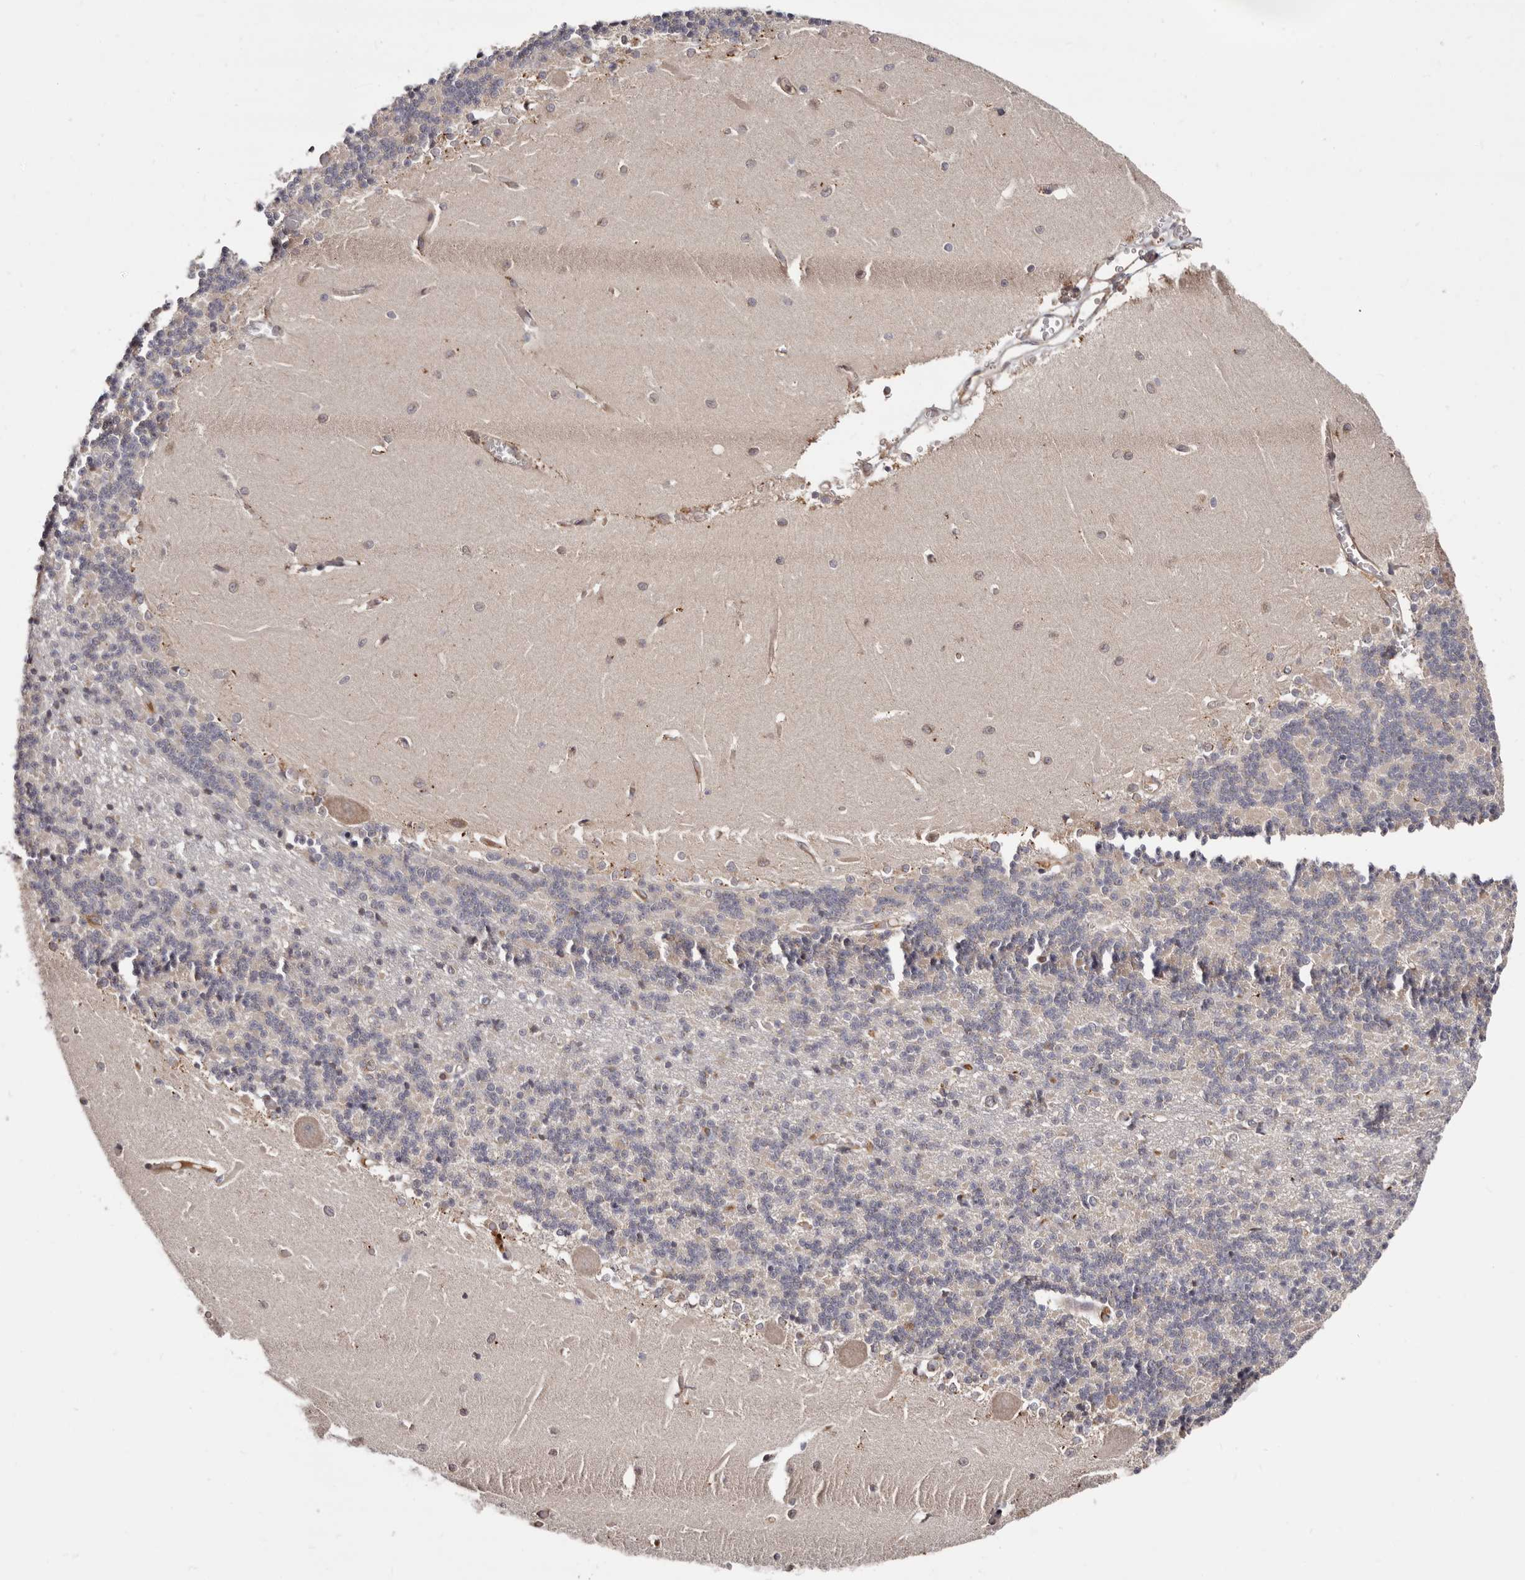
{"staining": {"intensity": "weak", "quantity": "<25%", "location": "cytoplasmic/membranous"}, "tissue": "cerebellum", "cell_type": "Cells in granular layer", "image_type": "normal", "snomed": [{"axis": "morphology", "description": "Normal tissue, NOS"}, {"axis": "topography", "description": "Cerebellum"}], "caption": "DAB immunohistochemical staining of normal cerebellum shows no significant positivity in cells in granular layer. Brightfield microscopy of immunohistochemistry stained with DAB (3,3'-diaminobenzidine) (brown) and hematoxylin (blue), captured at high magnification.", "gene": "DACT2", "patient": {"sex": "male", "age": 37}}